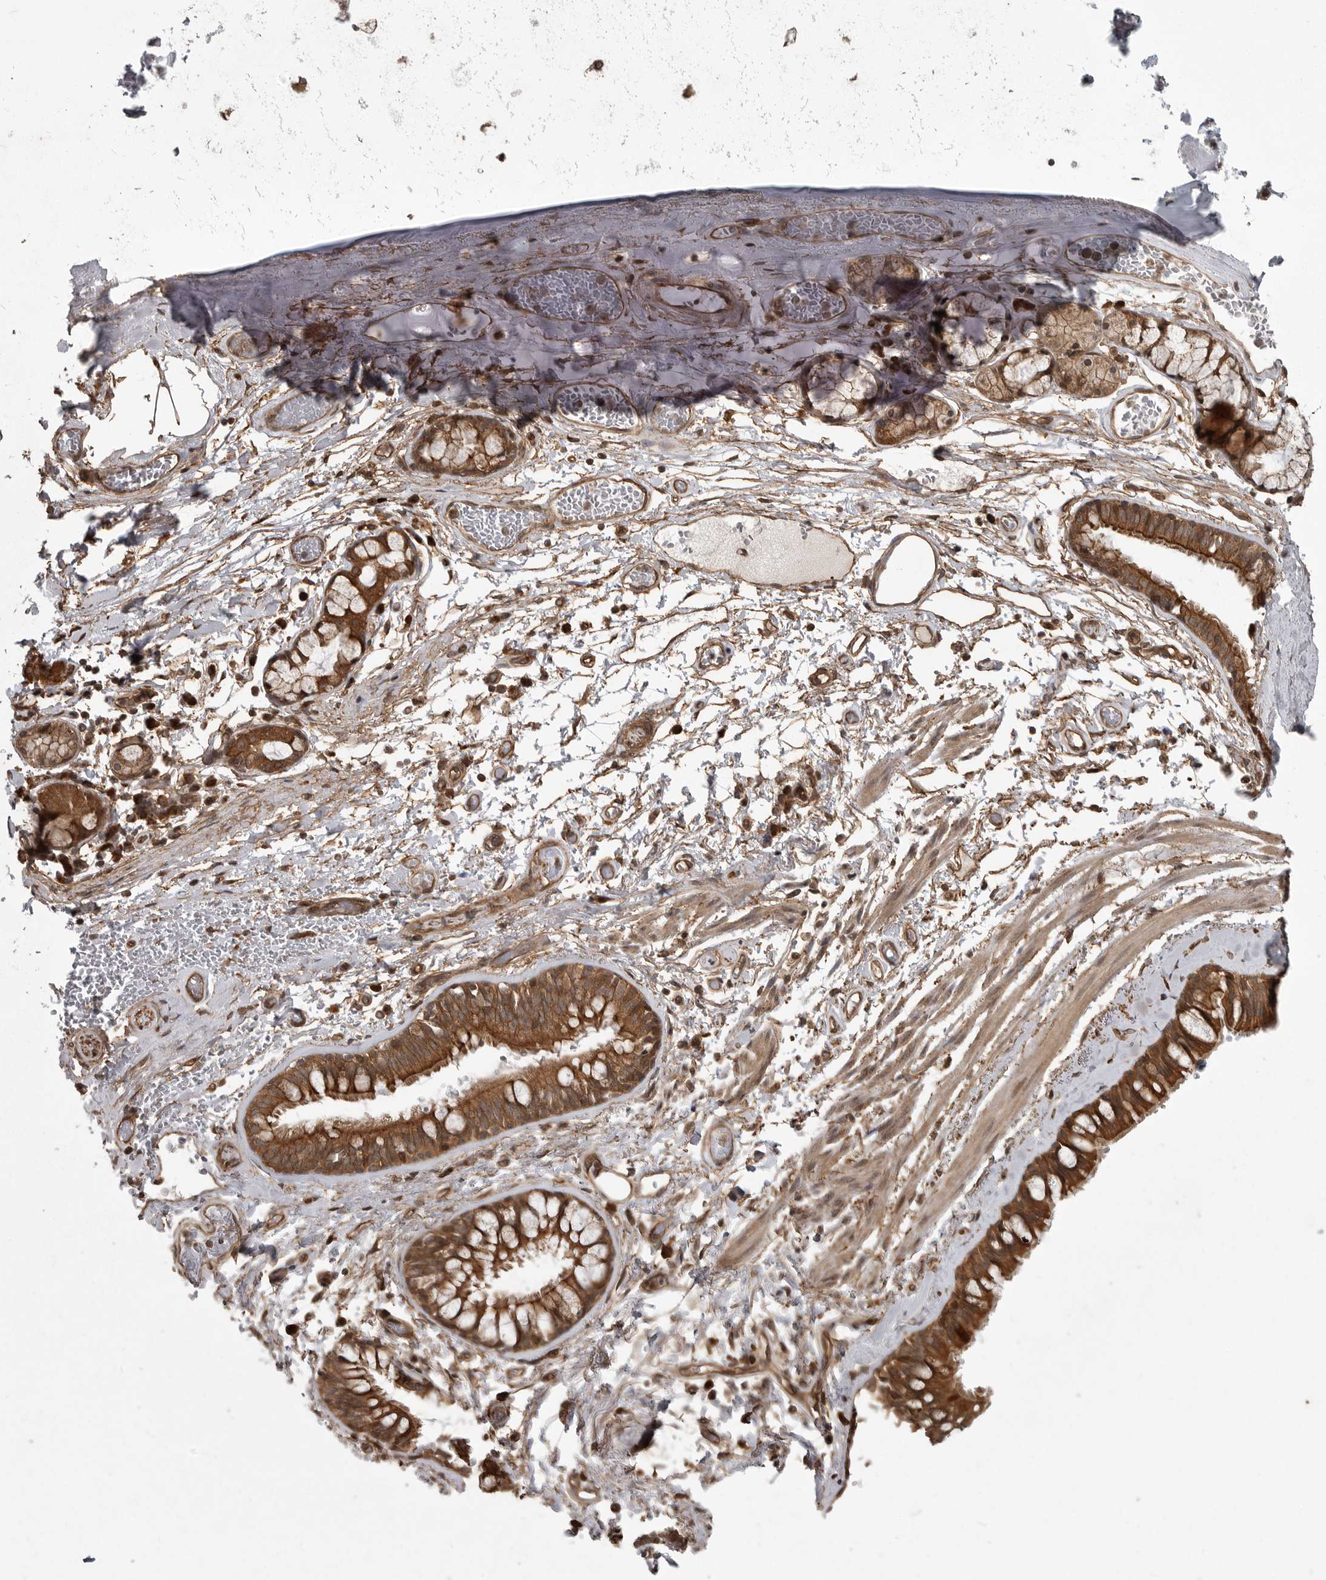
{"staining": {"intensity": "moderate", "quantity": "25%-75%", "location": "cytoplasmic/membranous"}, "tissue": "adipose tissue", "cell_type": "Adipocytes", "image_type": "normal", "snomed": [{"axis": "morphology", "description": "Normal tissue, NOS"}, {"axis": "topography", "description": "Cartilage tissue"}, {"axis": "topography", "description": "Bronchus"}], "caption": "Moderate cytoplasmic/membranous protein positivity is seen in approximately 25%-75% of adipocytes in adipose tissue. Using DAB (3,3'-diaminobenzidine) (brown) and hematoxylin (blue) stains, captured at high magnification using brightfield microscopy.", "gene": "DNAJC8", "patient": {"sex": "female", "age": 73}}